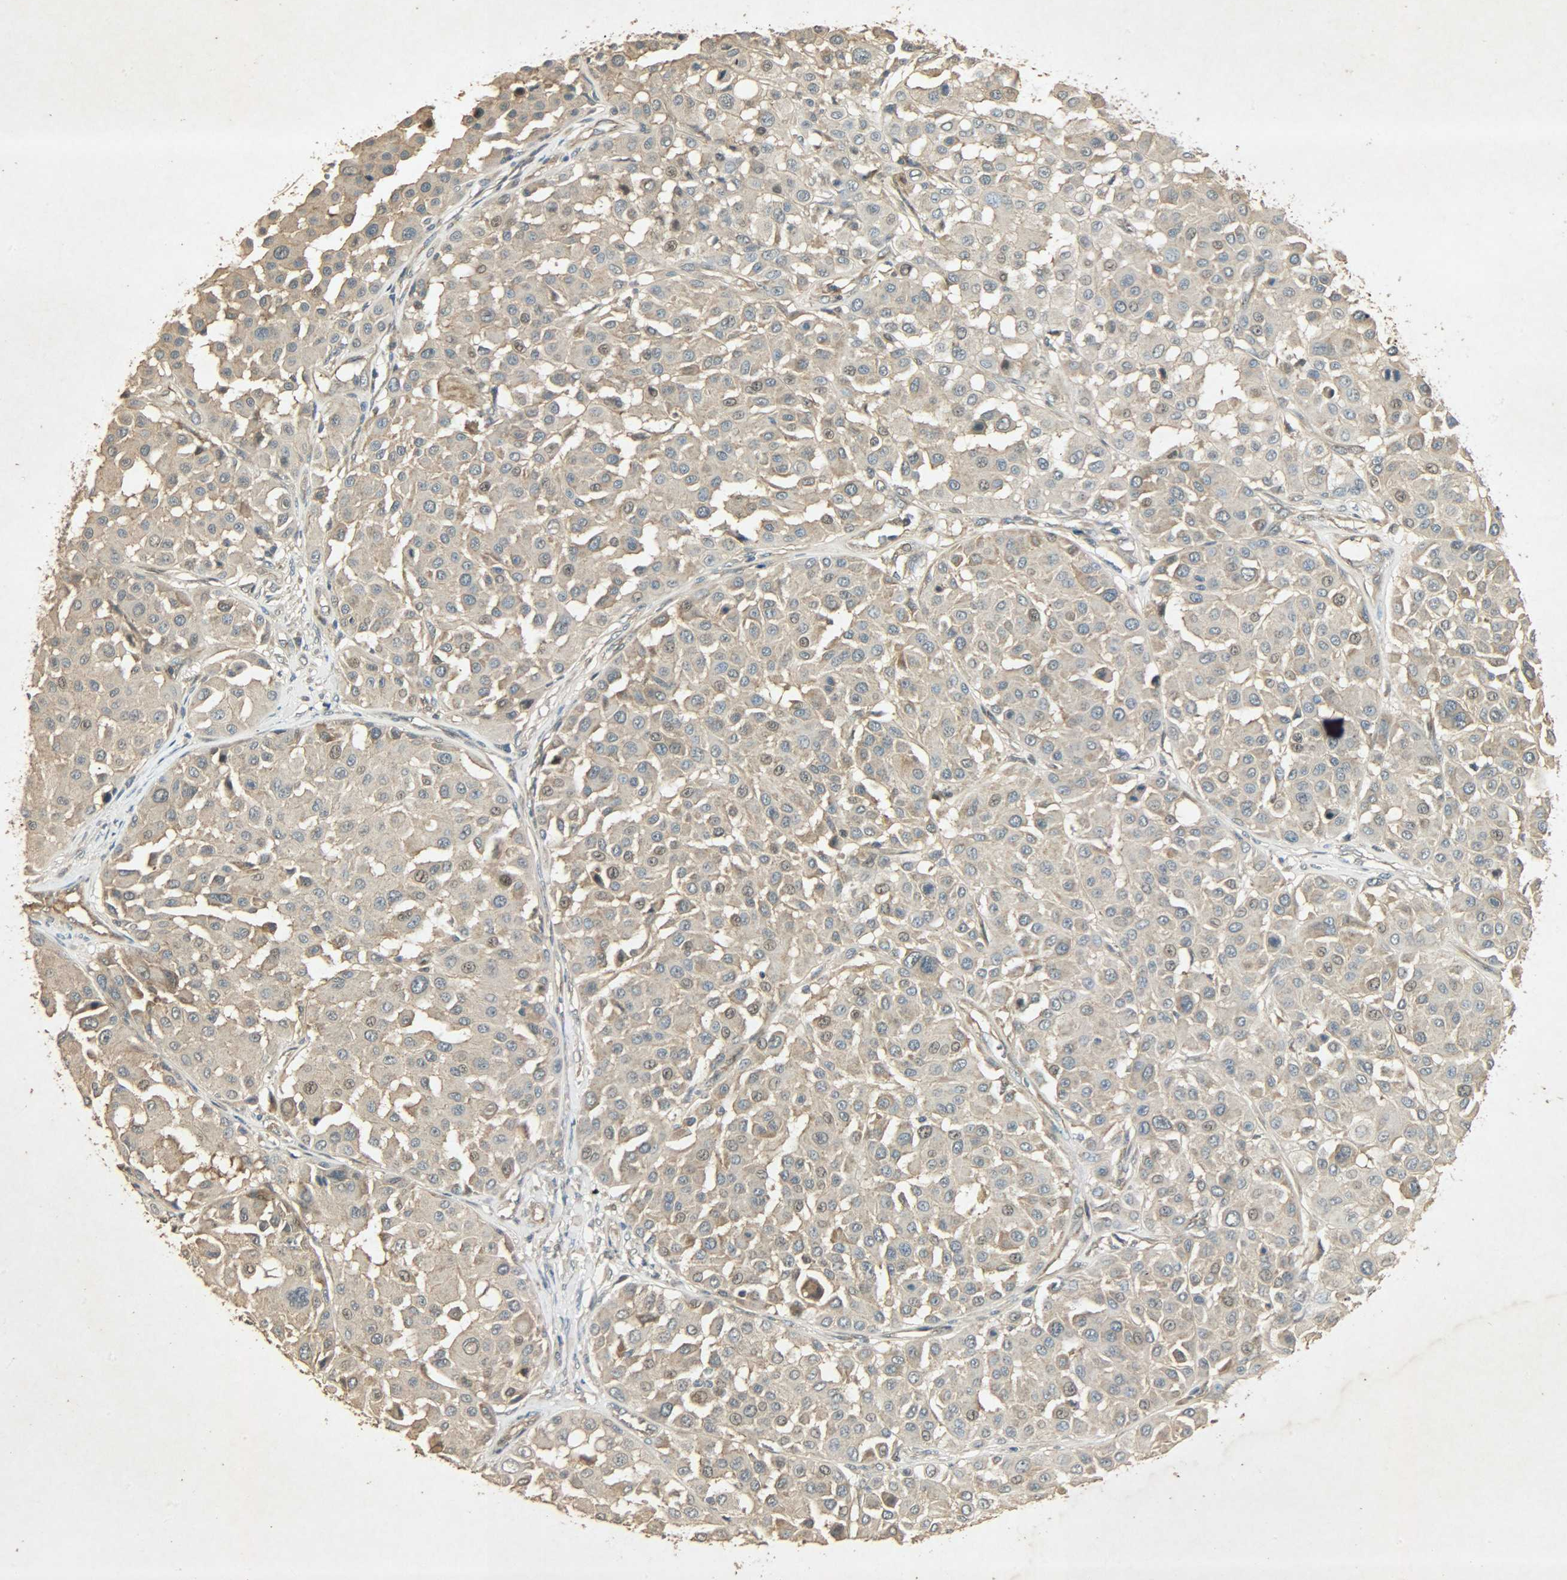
{"staining": {"intensity": "weak", "quantity": ">75%", "location": "cytoplasmic/membranous"}, "tissue": "melanoma", "cell_type": "Tumor cells", "image_type": "cancer", "snomed": [{"axis": "morphology", "description": "Malignant melanoma, Metastatic site"}, {"axis": "topography", "description": "Soft tissue"}], "caption": "High-magnification brightfield microscopy of malignant melanoma (metastatic site) stained with DAB (brown) and counterstained with hematoxylin (blue). tumor cells exhibit weak cytoplasmic/membranous staining is appreciated in approximately>75% of cells.", "gene": "ATP2B1", "patient": {"sex": "male", "age": 41}}